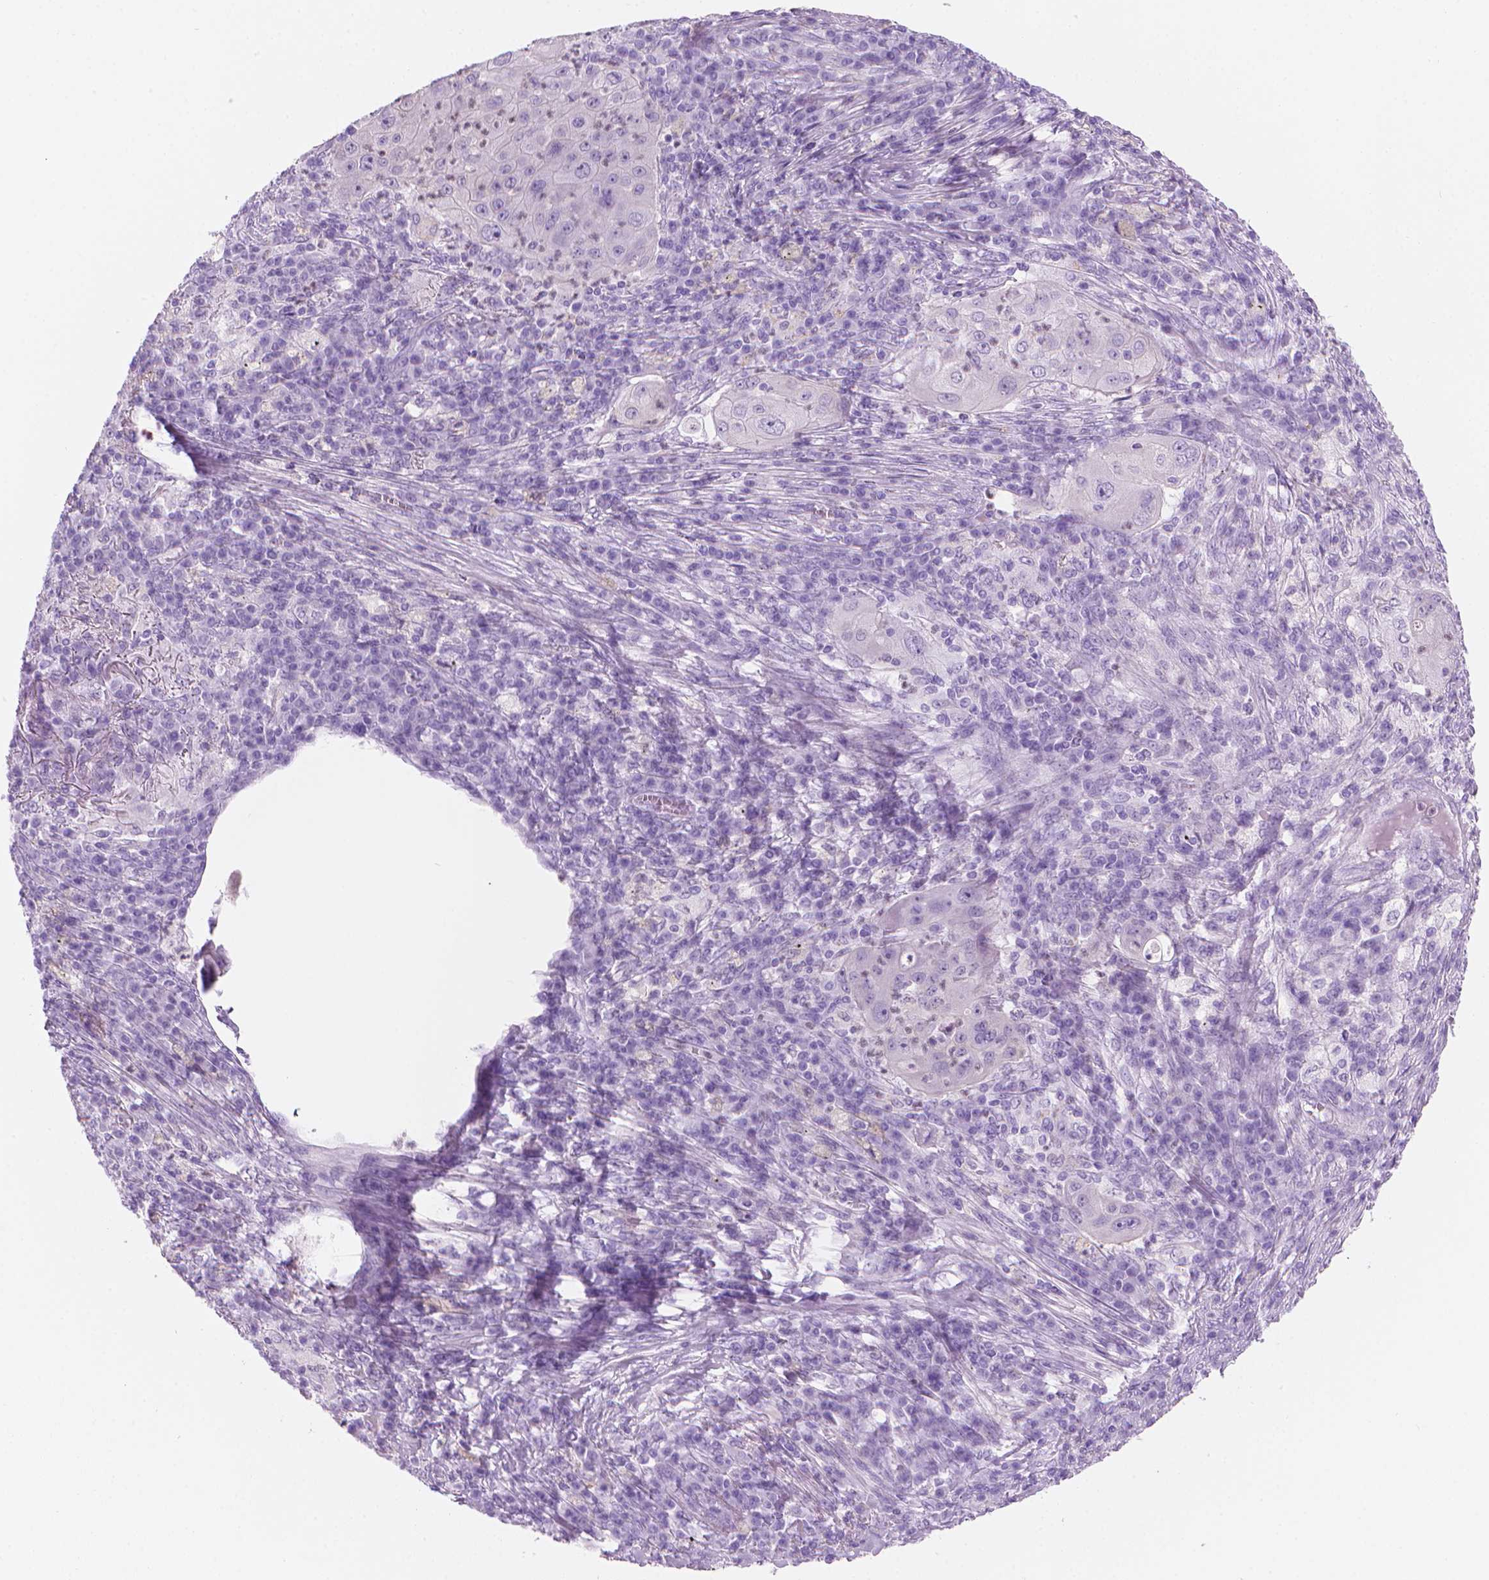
{"staining": {"intensity": "negative", "quantity": "none", "location": "none"}, "tissue": "lung cancer", "cell_type": "Tumor cells", "image_type": "cancer", "snomed": [{"axis": "morphology", "description": "Squamous cell carcinoma, NOS"}, {"axis": "topography", "description": "Lung"}], "caption": "This histopathology image is of lung squamous cell carcinoma stained with IHC to label a protein in brown with the nuclei are counter-stained blue. There is no staining in tumor cells.", "gene": "TTC29", "patient": {"sex": "female", "age": 59}}